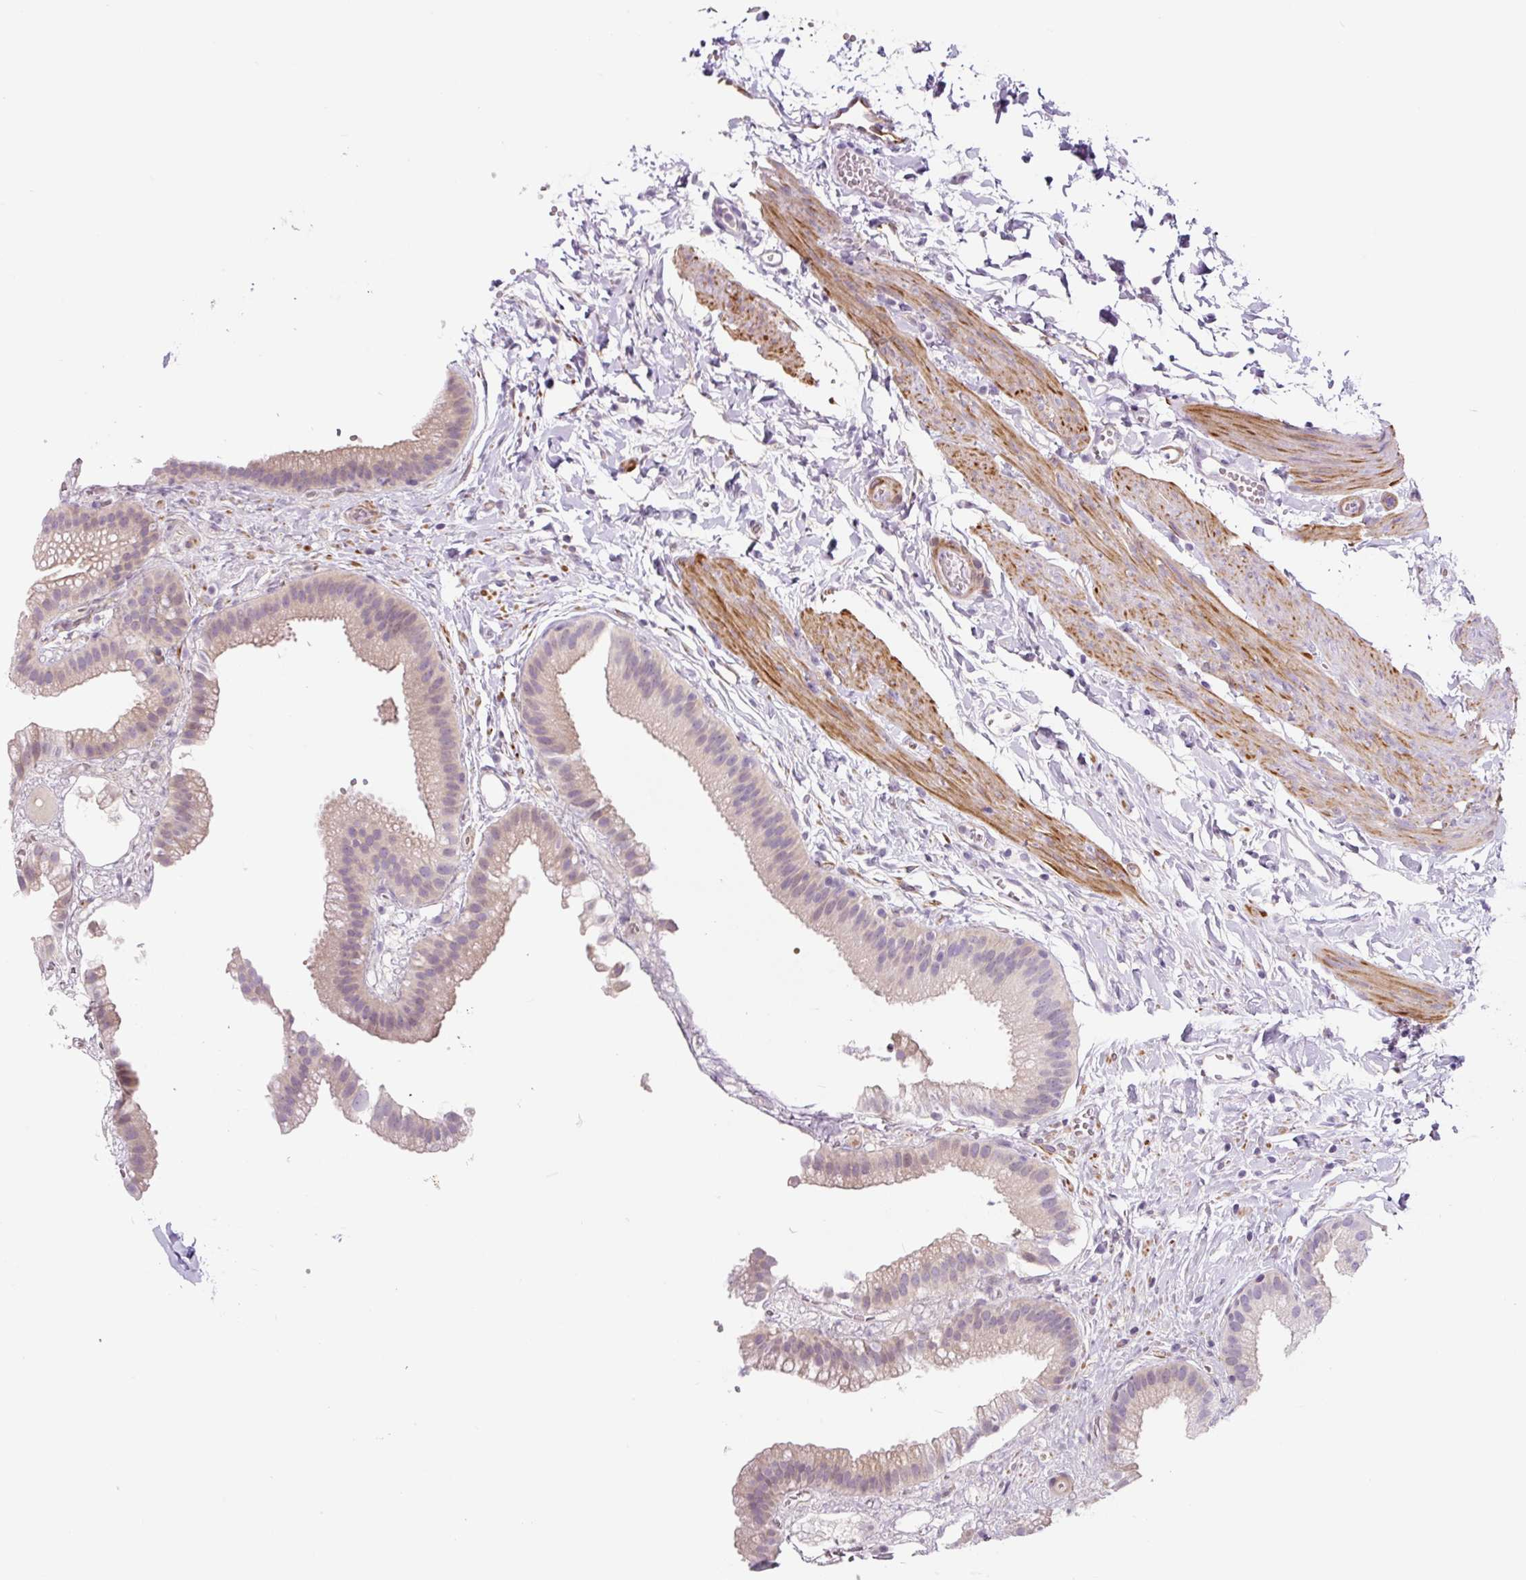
{"staining": {"intensity": "weak", "quantity": "<25%", "location": "cytoplasmic/membranous"}, "tissue": "gallbladder", "cell_type": "Glandular cells", "image_type": "normal", "snomed": [{"axis": "morphology", "description": "Normal tissue, NOS"}, {"axis": "topography", "description": "Gallbladder"}], "caption": "IHC image of normal human gallbladder stained for a protein (brown), which displays no staining in glandular cells. (DAB IHC visualized using brightfield microscopy, high magnification).", "gene": "CCL25", "patient": {"sex": "female", "age": 63}}